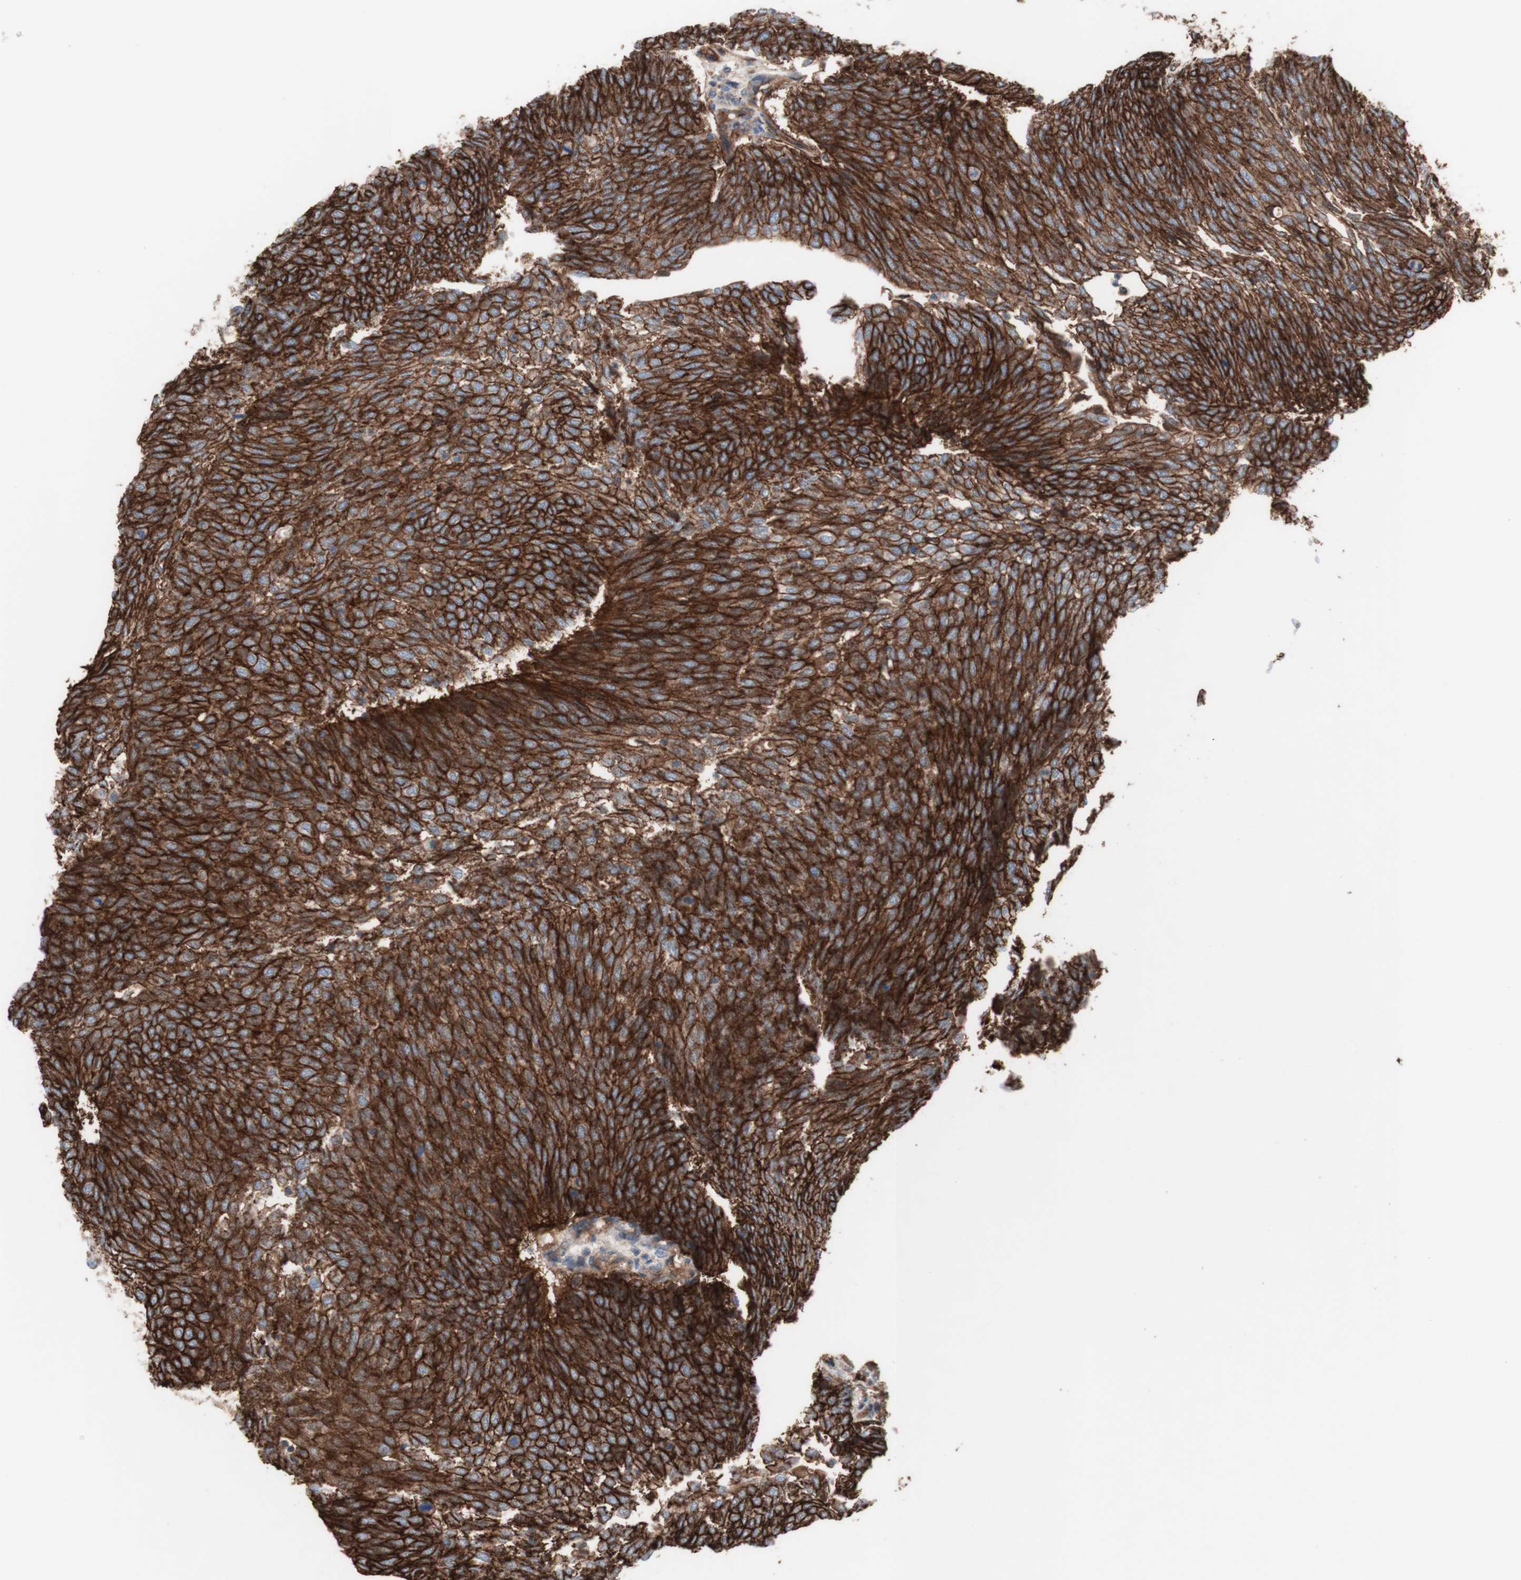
{"staining": {"intensity": "strong", "quantity": ">75%", "location": "cytoplasmic/membranous"}, "tissue": "urothelial cancer", "cell_type": "Tumor cells", "image_type": "cancer", "snomed": [{"axis": "morphology", "description": "Urothelial carcinoma, Low grade"}, {"axis": "topography", "description": "Urinary bladder"}], "caption": "Immunohistochemical staining of human low-grade urothelial carcinoma exhibits strong cytoplasmic/membranous protein staining in about >75% of tumor cells.", "gene": "CD46", "patient": {"sex": "female", "age": 79}}